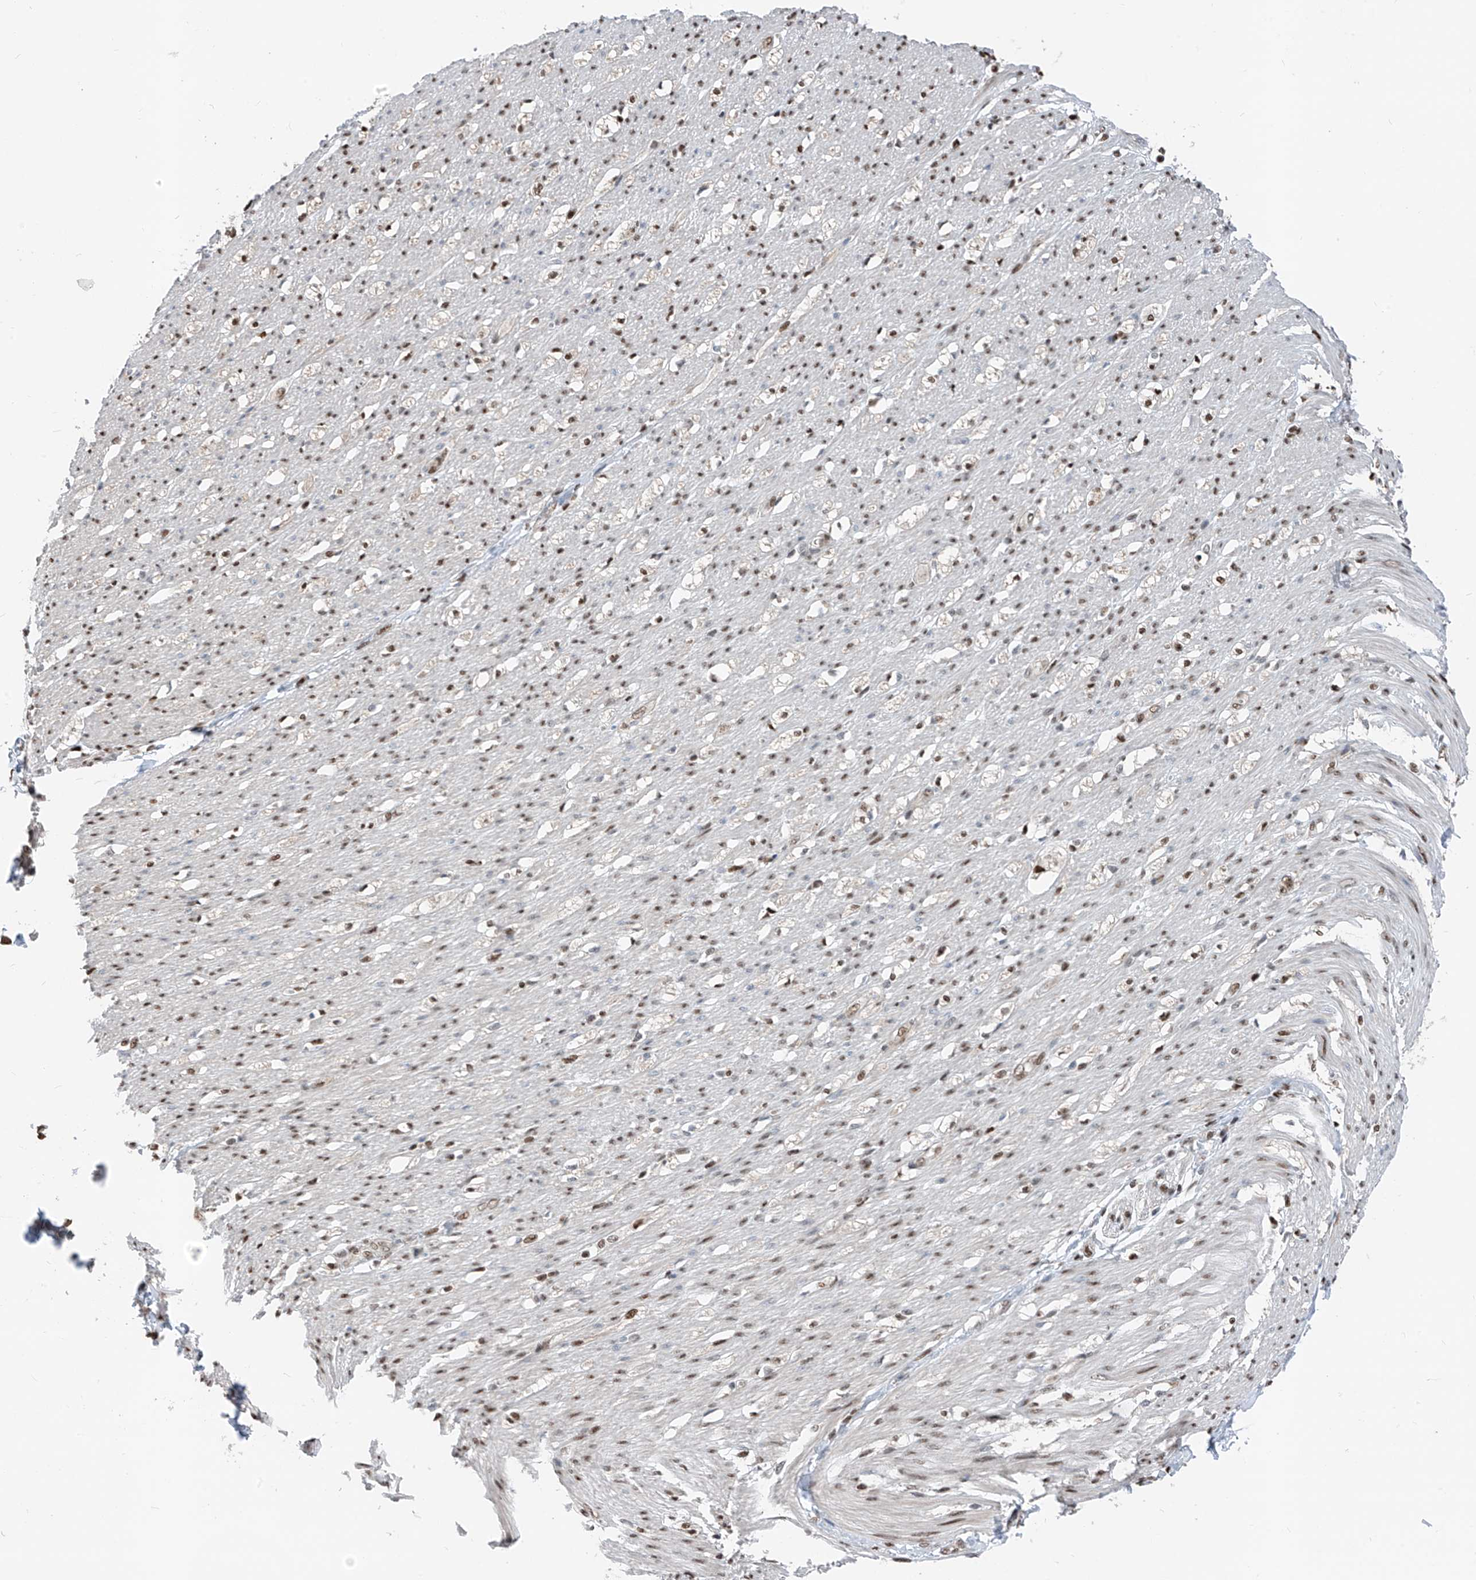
{"staining": {"intensity": "moderate", "quantity": ">75%", "location": "nuclear"}, "tissue": "smooth muscle", "cell_type": "Smooth muscle cells", "image_type": "normal", "snomed": [{"axis": "morphology", "description": "Normal tissue, NOS"}, {"axis": "morphology", "description": "Adenocarcinoma, NOS"}, {"axis": "topography", "description": "Colon"}, {"axis": "topography", "description": "Peripheral nerve tissue"}], "caption": "This micrograph reveals normal smooth muscle stained with IHC to label a protein in brown. The nuclear of smooth muscle cells show moderate positivity for the protein. Nuclei are counter-stained blue.", "gene": "RBP7", "patient": {"sex": "male", "age": 14}}